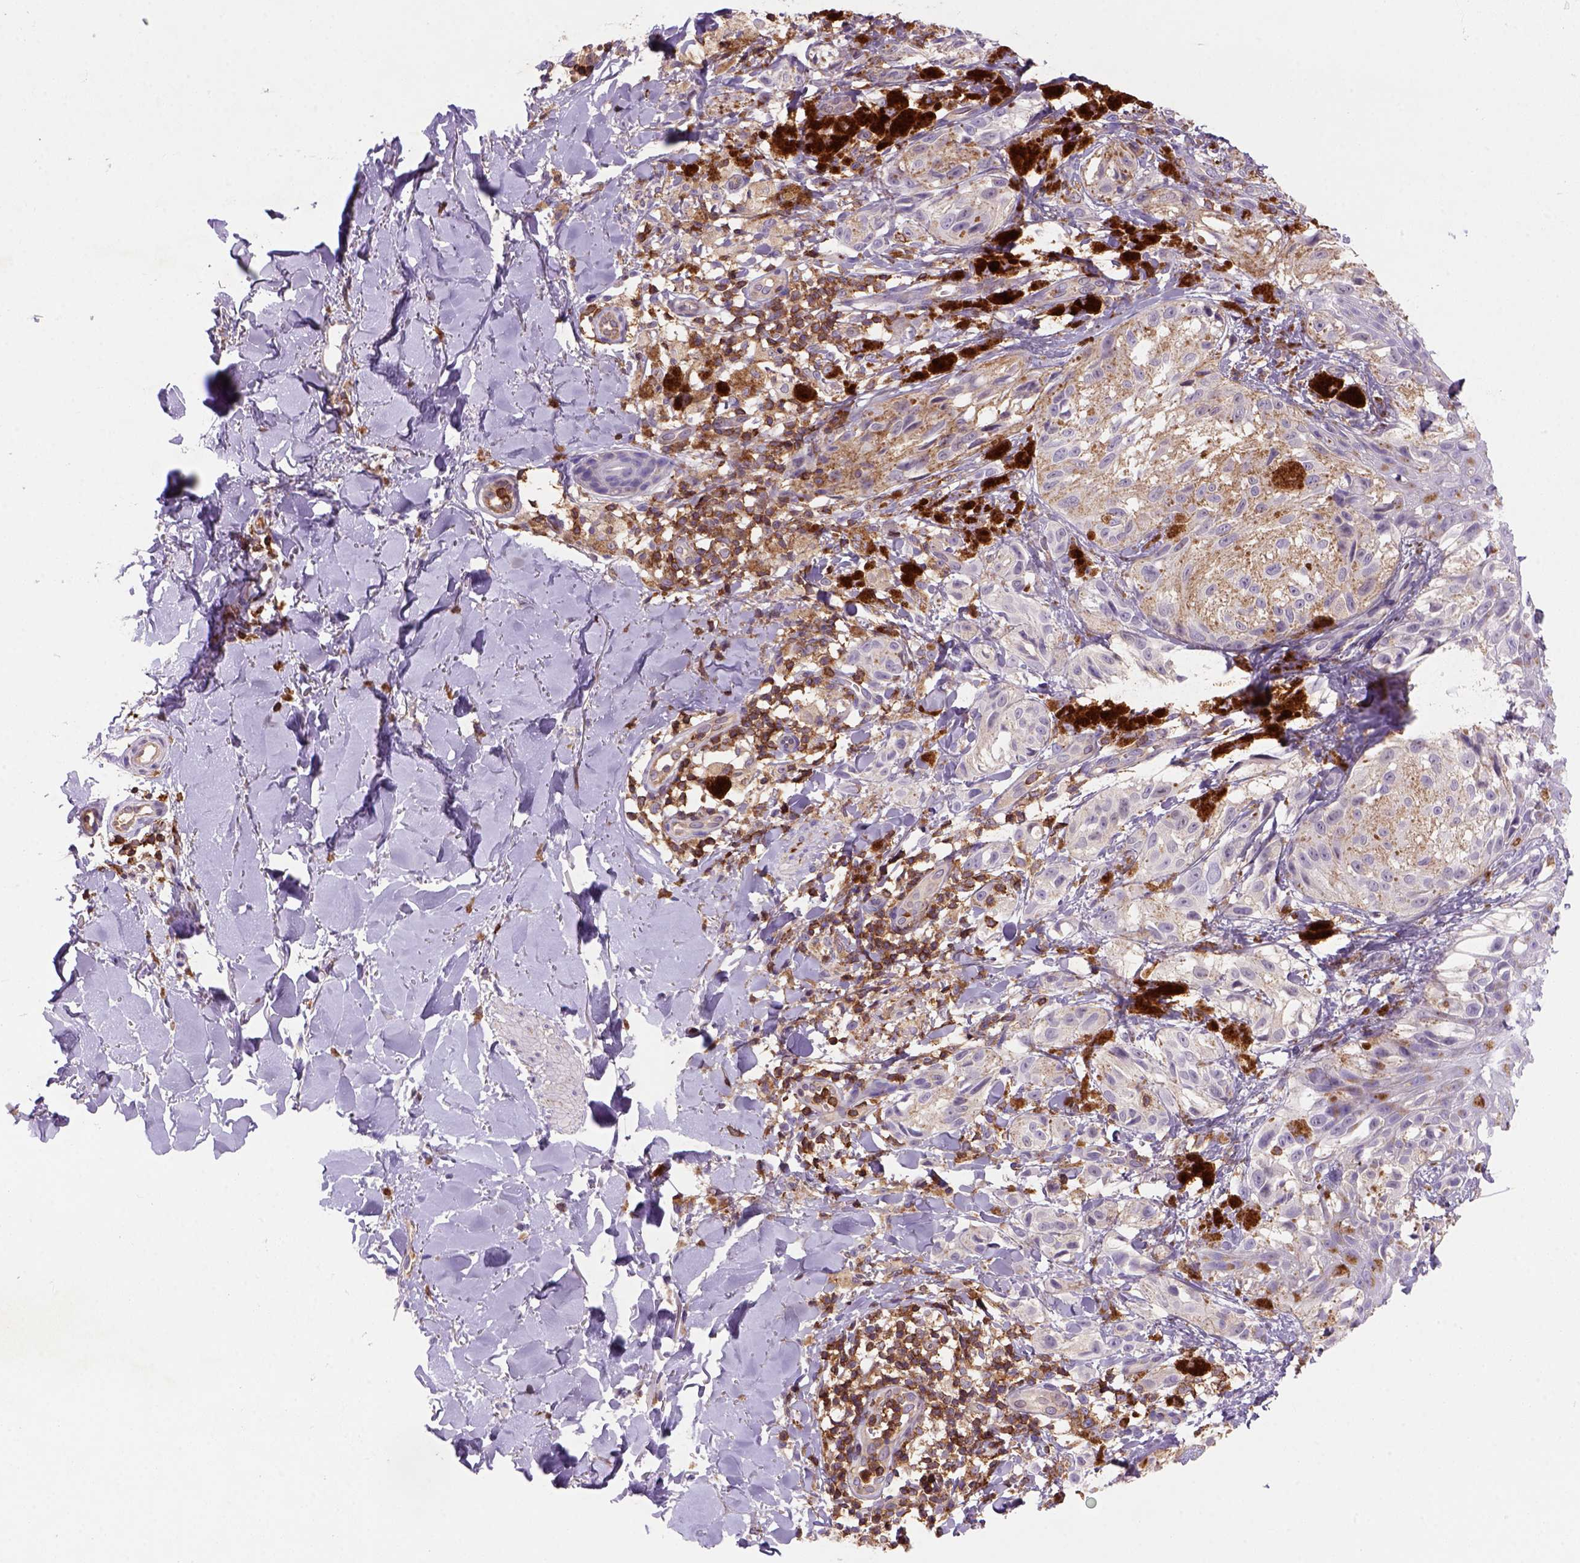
{"staining": {"intensity": "negative", "quantity": "none", "location": "none"}, "tissue": "melanoma", "cell_type": "Tumor cells", "image_type": "cancer", "snomed": [{"axis": "morphology", "description": "Malignant melanoma, NOS"}, {"axis": "topography", "description": "Skin"}], "caption": "There is no significant expression in tumor cells of malignant melanoma. (Brightfield microscopy of DAB (3,3'-diaminobenzidine) immunohistochemistry (IHC) at high magnification).", "gene": "INPP5D", "patient": {"sex": "male", "age": 36}}